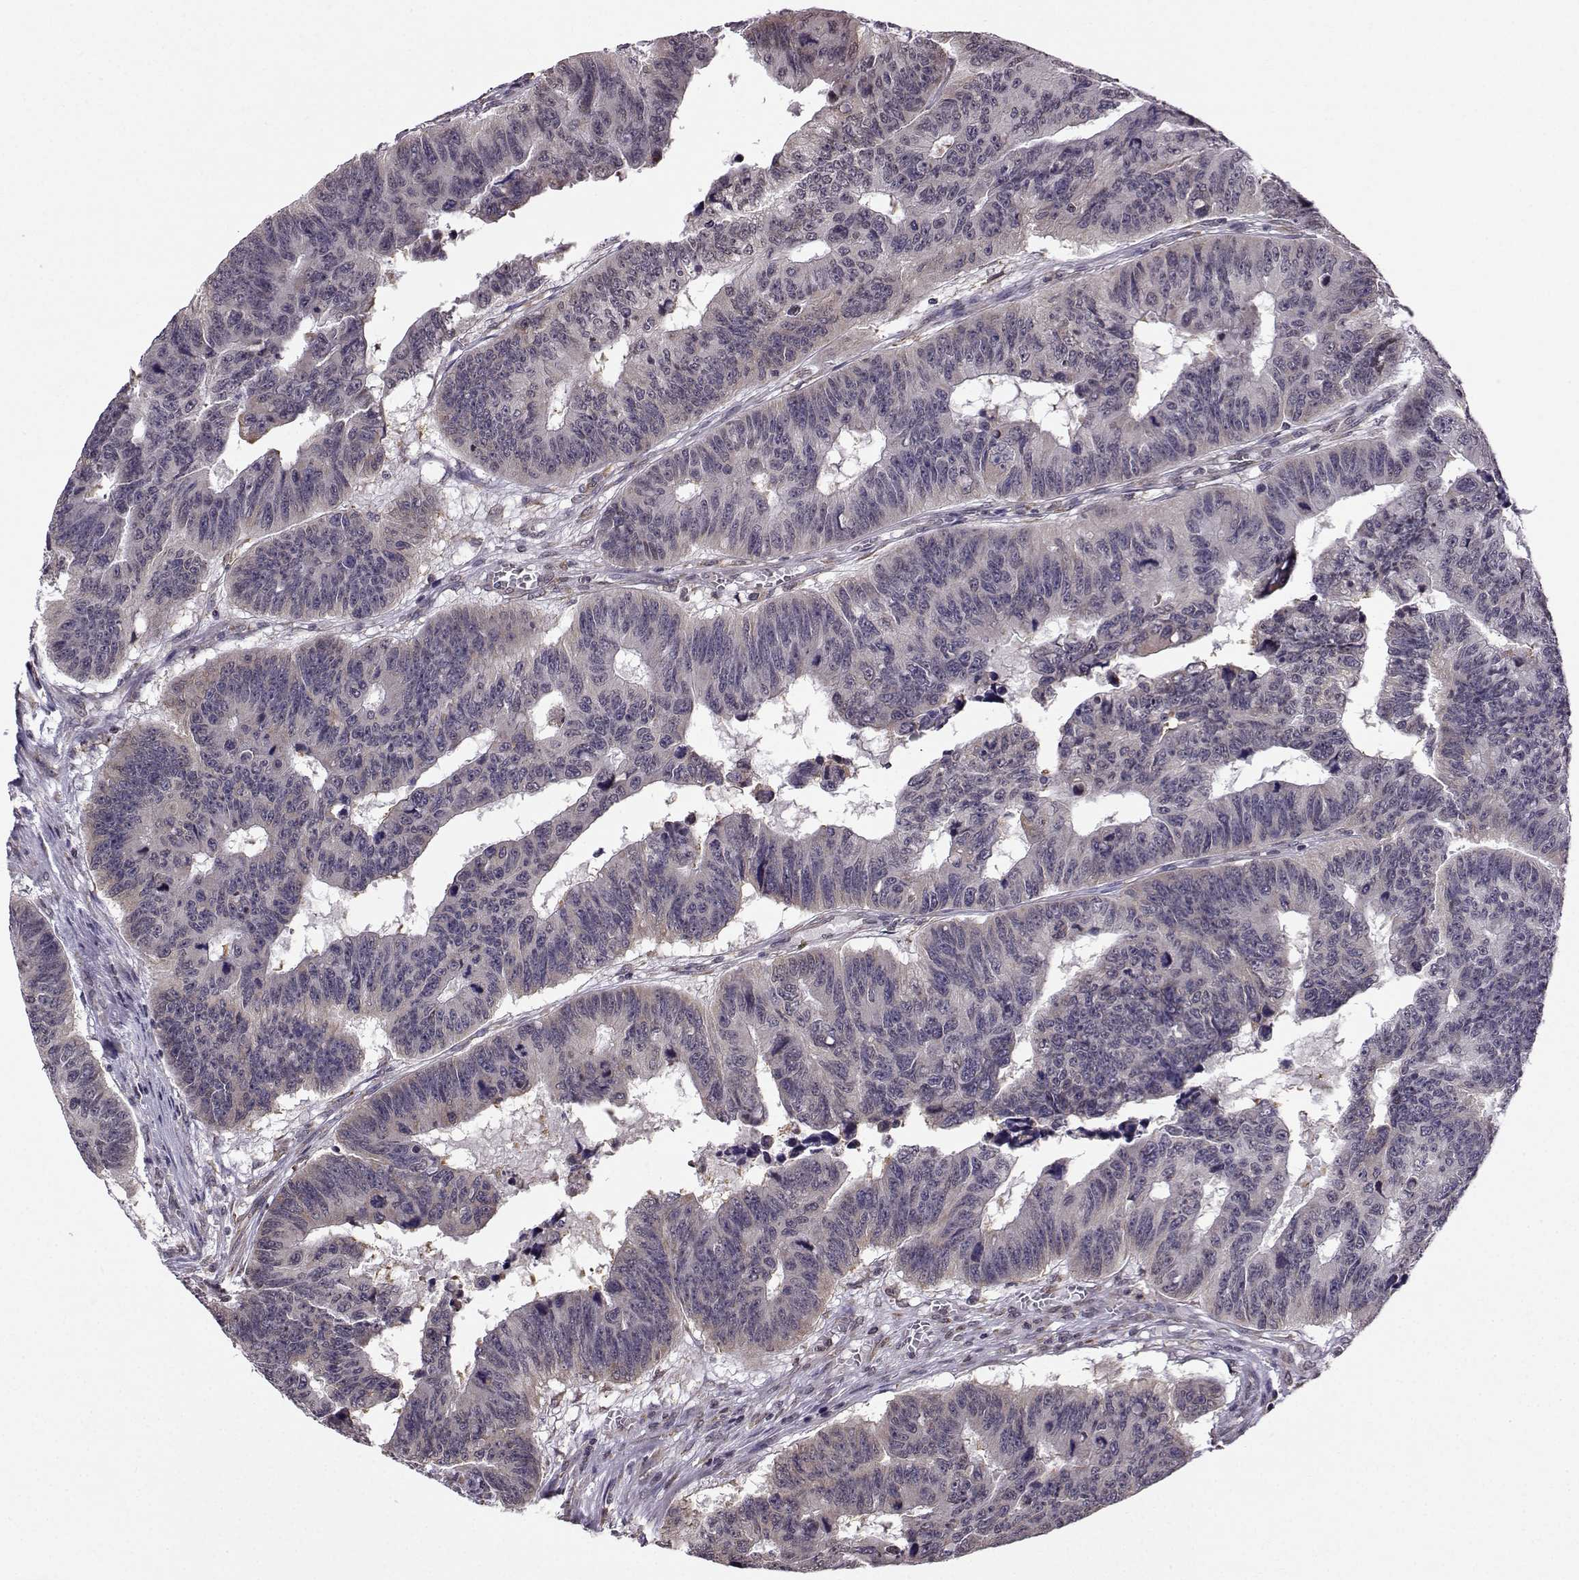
{"staining": {"intensity": "negative", "quantity": "none", "location": "none"}, "tissue": "colorectal cancer", "cell_type": "Tumor cells", "image_type": "cancer", "snomed": [{"axis": "morphology", "description": "Adenocarcinoma, NOS"}, {"axis": "topography", "description": "Appendix"}, {"axis": "topography", "description": "Colon"}, {"axis": "topography", "description": "Cecum"}, {"axis": "topography", "description": "Colon asc"}], "caption": "The image reveals no staining of tumor cells in colorectal adenocarcinoma.", "gene": "EZH1", "patient": {"sex": "female", "age": 85}}